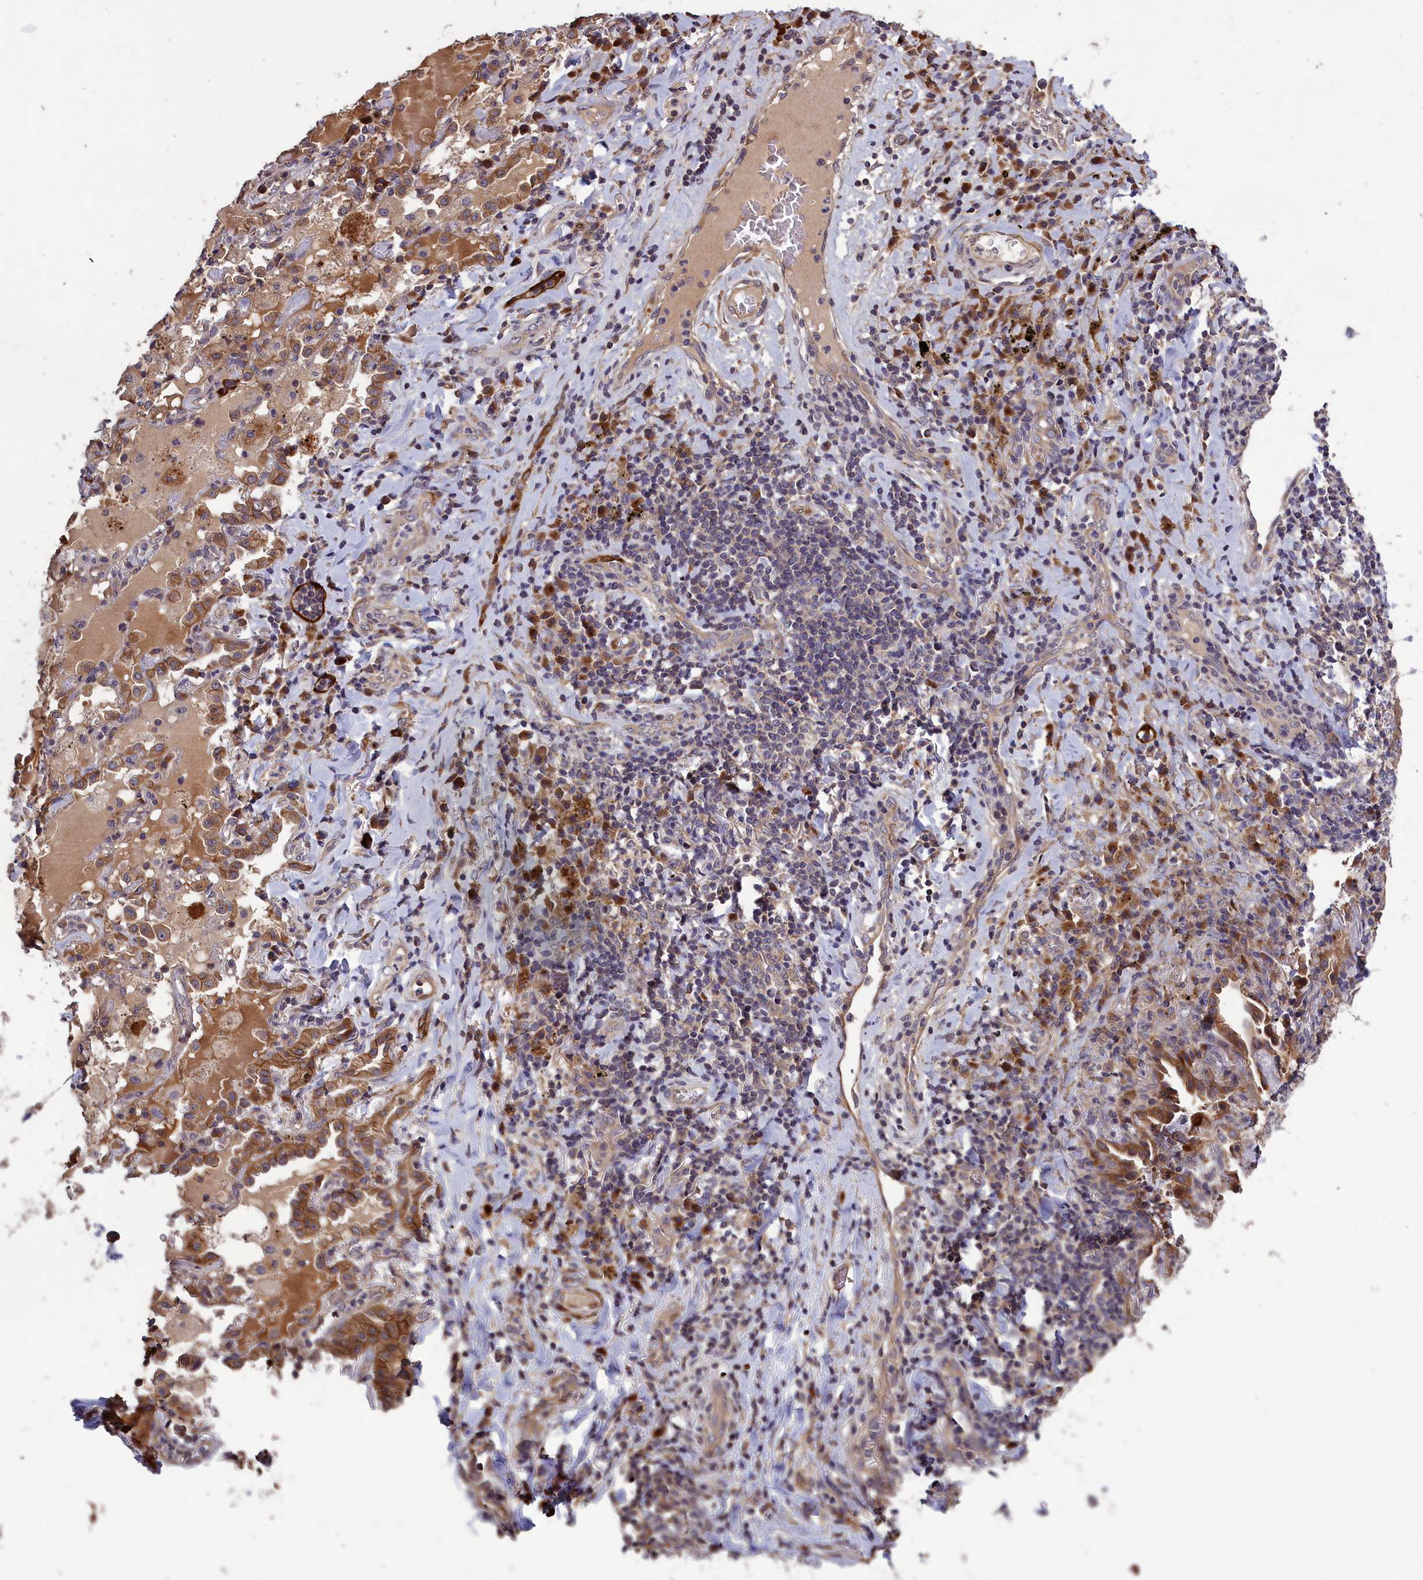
{"staining": {"intensity": "moderate", "quantity": ">75%", "location": "cytoplasmic/membranous"}, "tissue": "lung cancer", "cell_type": "Tumor cells", "image_type": "cancer", "snomed": [{"axis": "morphology", "description": "Squamous cell carcinoma, NOS"}, {"axis": "topography", "description": "Lung"}], "caption": "Brown immunohistochemical staining in human lung cancer (squamous cell carcinoma) displays moderate cytoplasmic/membranous positivity in approximately >75% of tumor cells.", "gene": "DENND1B", "patient": {"sex": "female", "age": 63}}